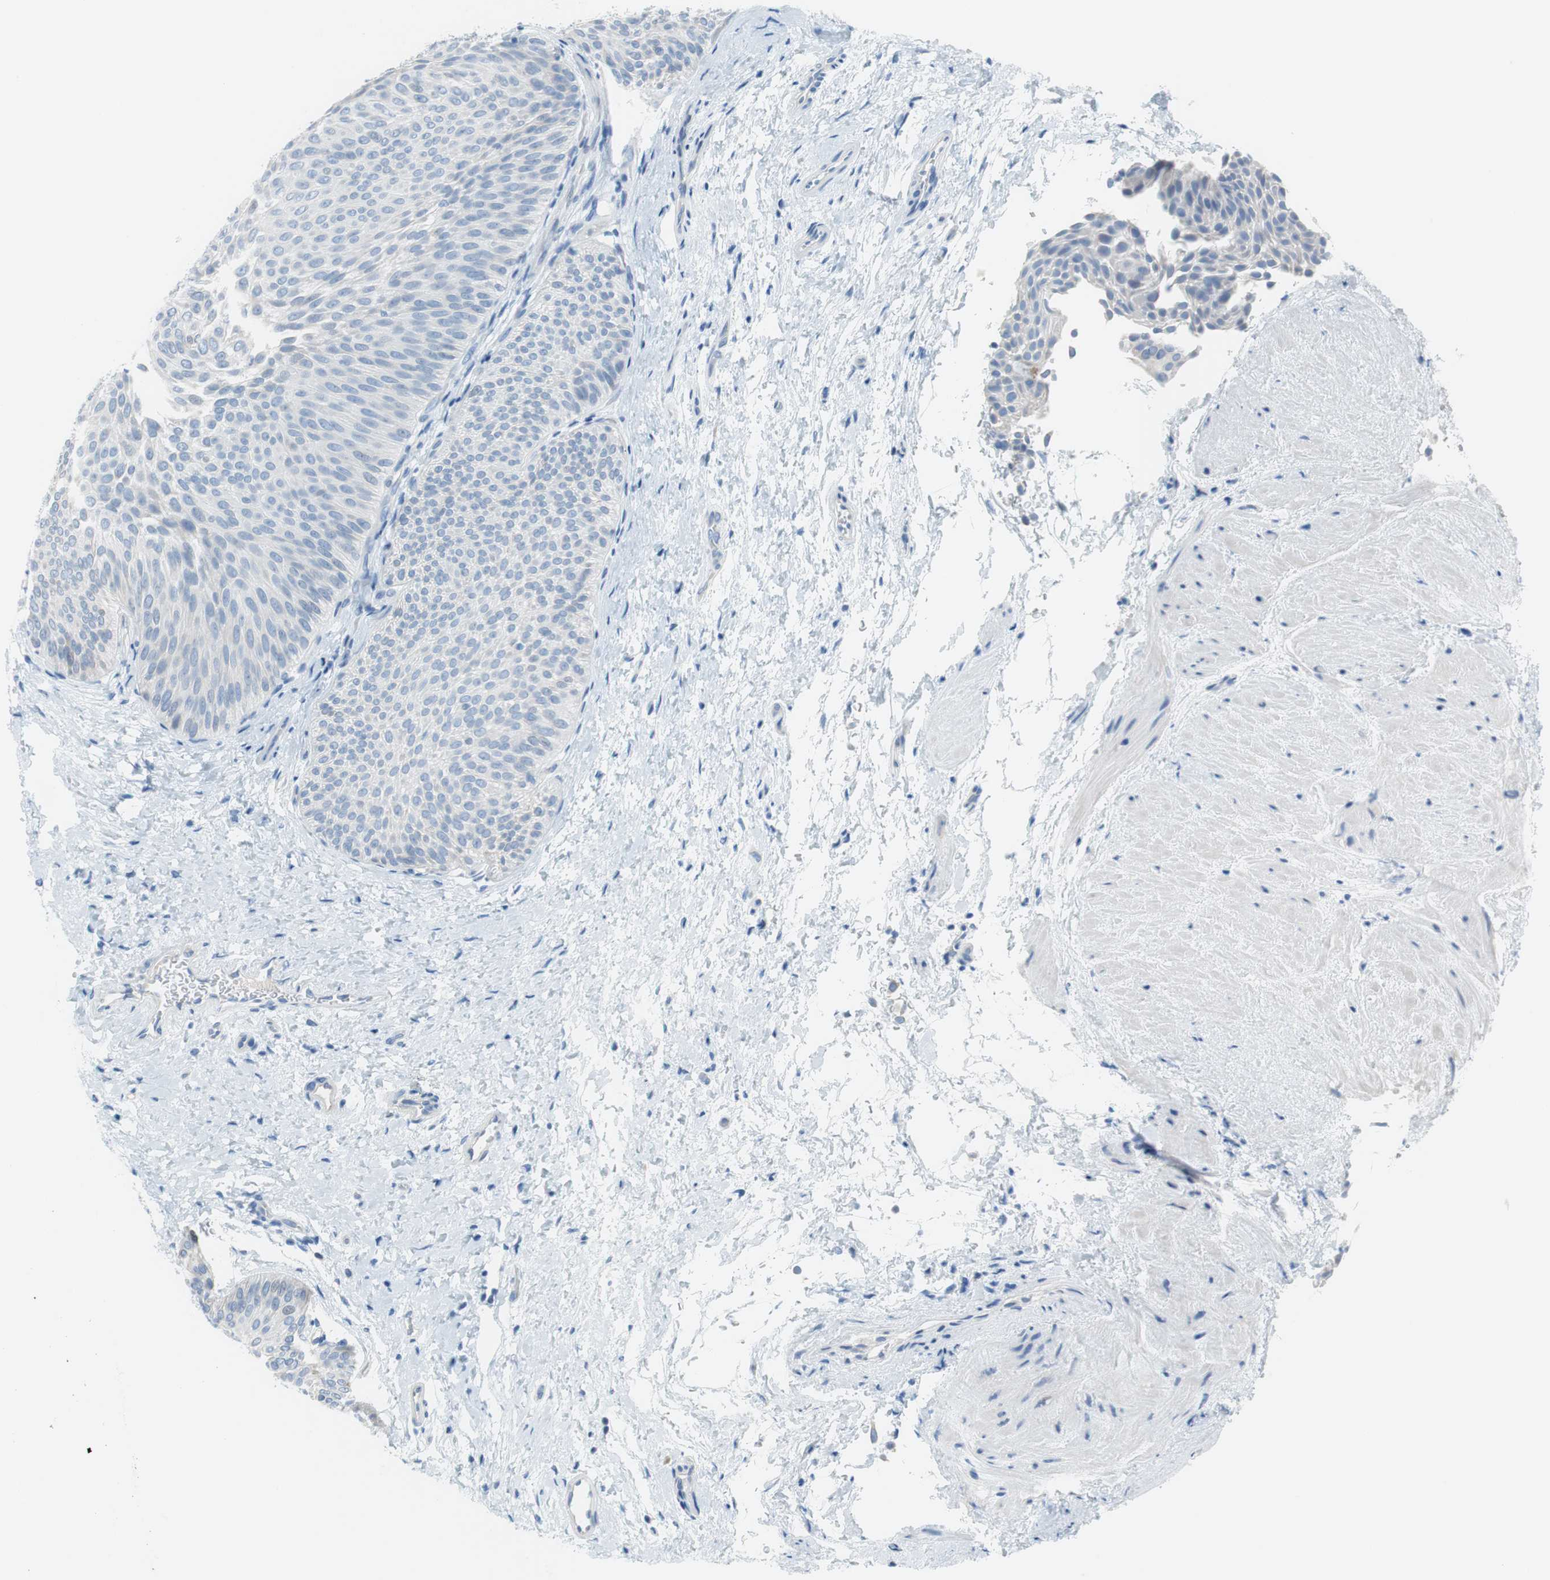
{"staining": {"intensity": "negative", "quantity": "none", "location": "none"}, "tissue": "urothelial cancer", "cell_type": "Tumor cells", "image_type": "cancer", "snomed": [{"axis": "morphology", "description": "Urothelial carcinoma, Low grade"}, {"axis": "topography", "description": "Urinary bladder"}], "caption": "The micrograph demonstrates no significant positivity in tumor cells of low-grade urothelial carcinoma.", "gene": "MYH1", "patient": {"sex": "female", "age": 60}}